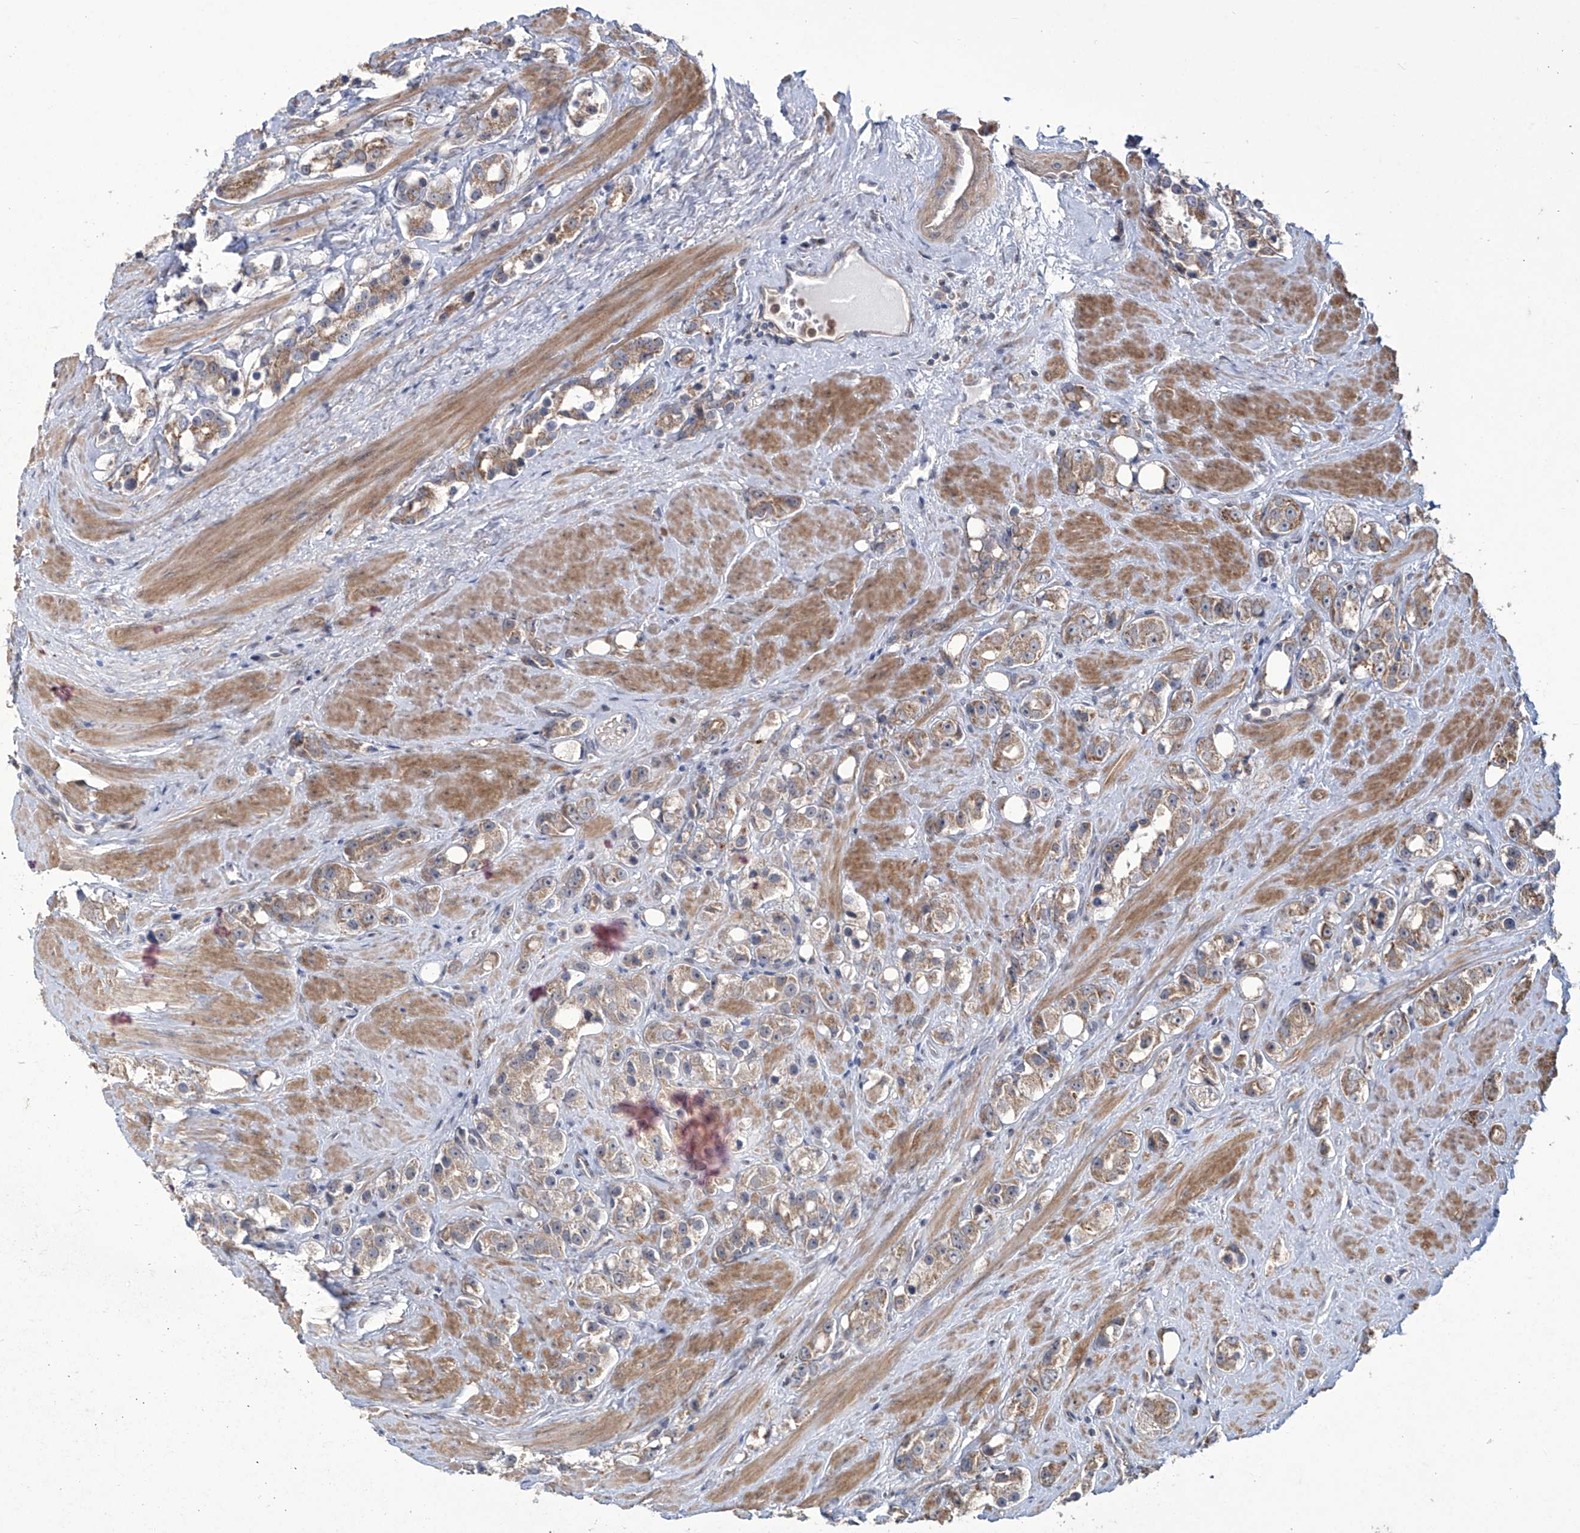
{"staining": {"intensity": "weak", "quantity": "25%-75%", "location": "cytoplasmic/membranous"}, "tissue": "prostate cancer", "cell_type": "Tumor cells", "image_type": "cancer", "snomed": [{"axis": "morphology", "description": "Adenocarcinoma, NOS"}, {"axis": "topography", "description": "Prostate"}], "caption": "Protein expression analysis of human adenocarcinoma (prostate) reveals weak cytoplasmic/membranous expression in approximately 25%-75% of tumor cells.", "gene": "TRIM60", "patient": {"sex": "male", "age": 79}}